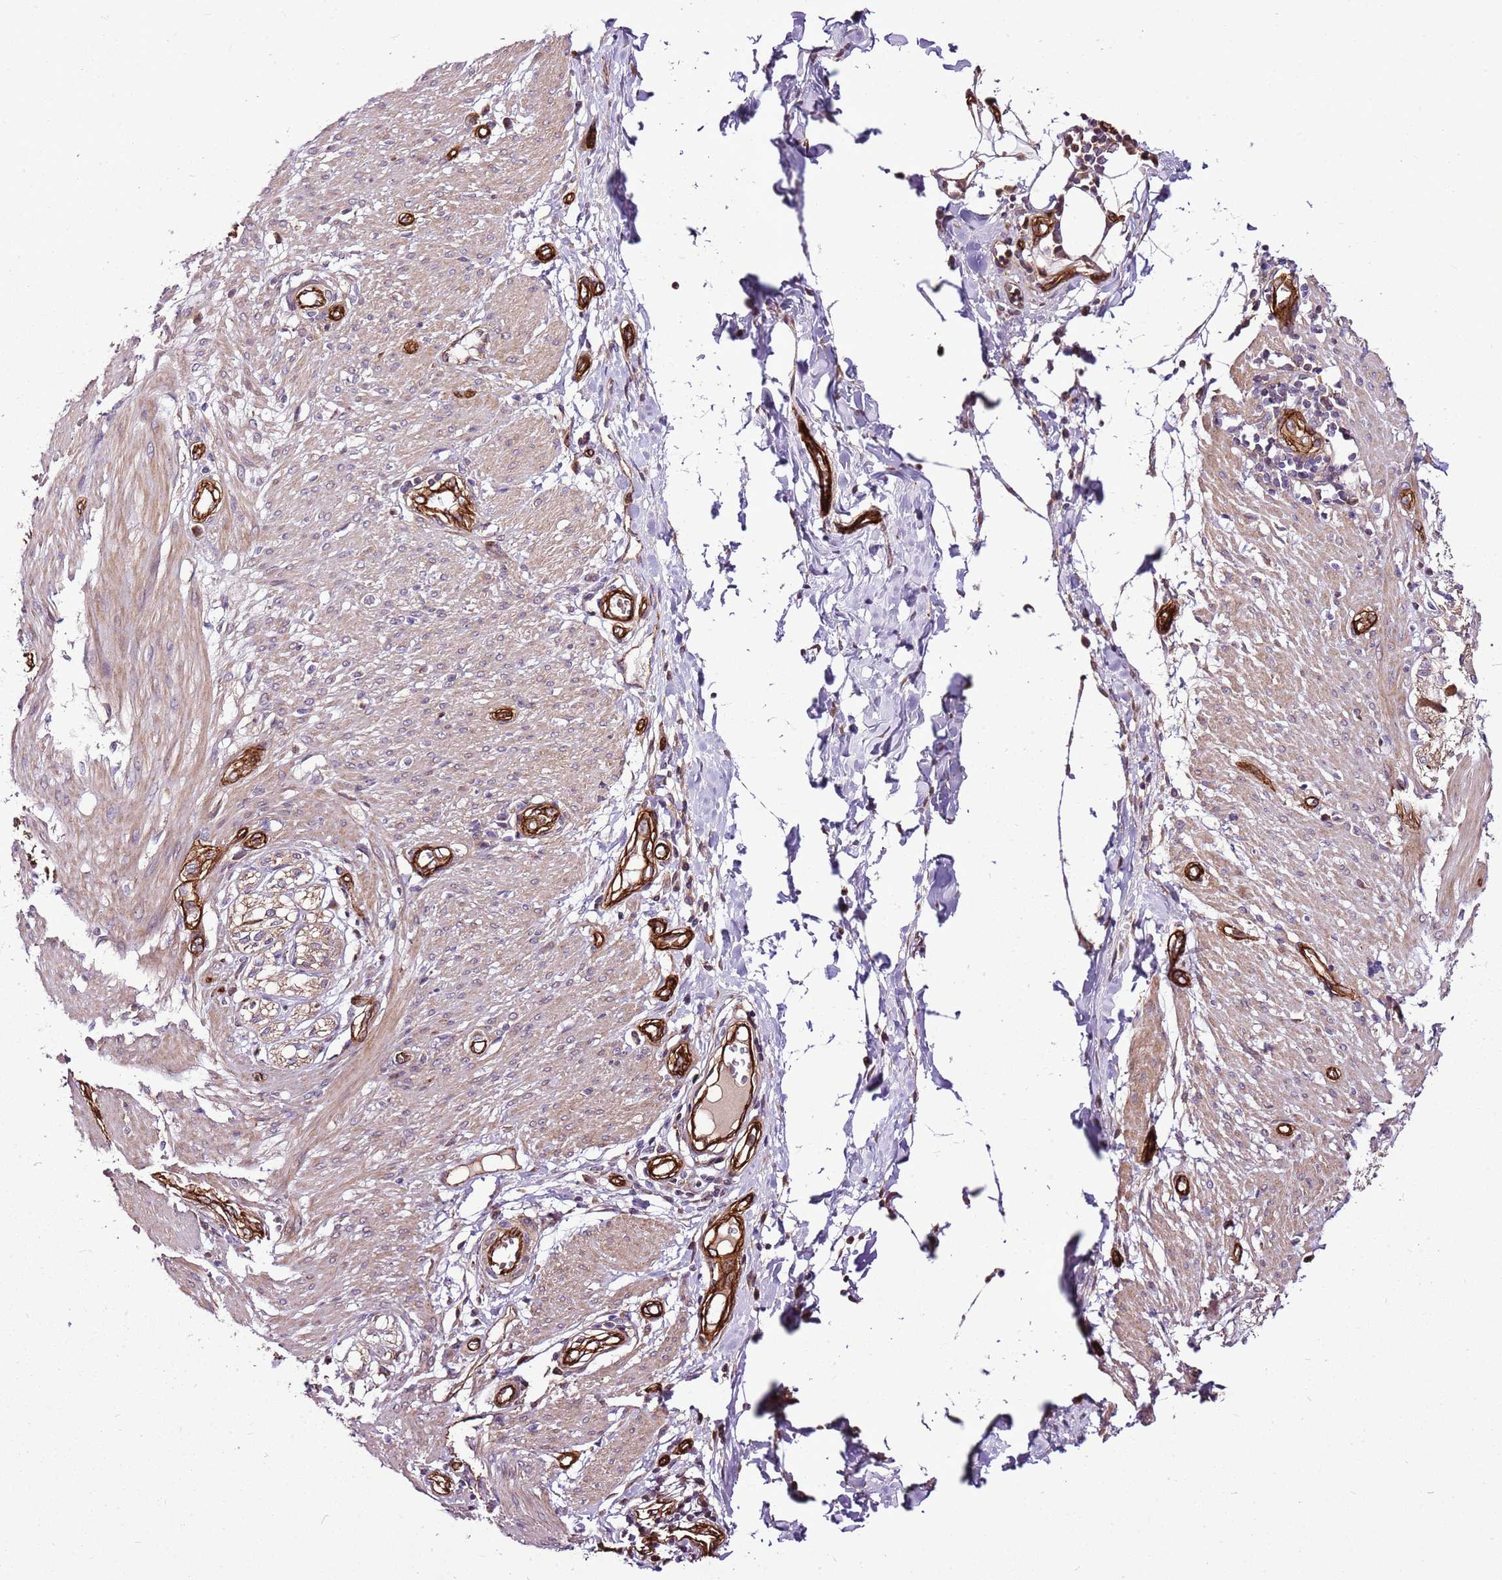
{"staining": {"intensity": "moderate", "quantity": ">75%", "location": "cytoplasmic/membranous"}, "tissue": "smooth muscle", "cell_type": "Smooth muscle cells", "image_type": "normal", "snomed": [{"axis": "morphology", "description": "Normal tissue, NOS"}, {"axis": "morphology", "description": "Adenocarcinoma, NOS"}, {"axis": "topography", "description": "Colon"}, {"axis": "topography", "description": "Peripheral nerve tissue"}], "caption": "Protein expression analysis of normal smooth muscle reveals moderate cytoplasmic/membranous staining in approximately >75% of smooth muscle cells.", "gene": "ZNF827", "patient": {"sex": "male", "age": 14}}